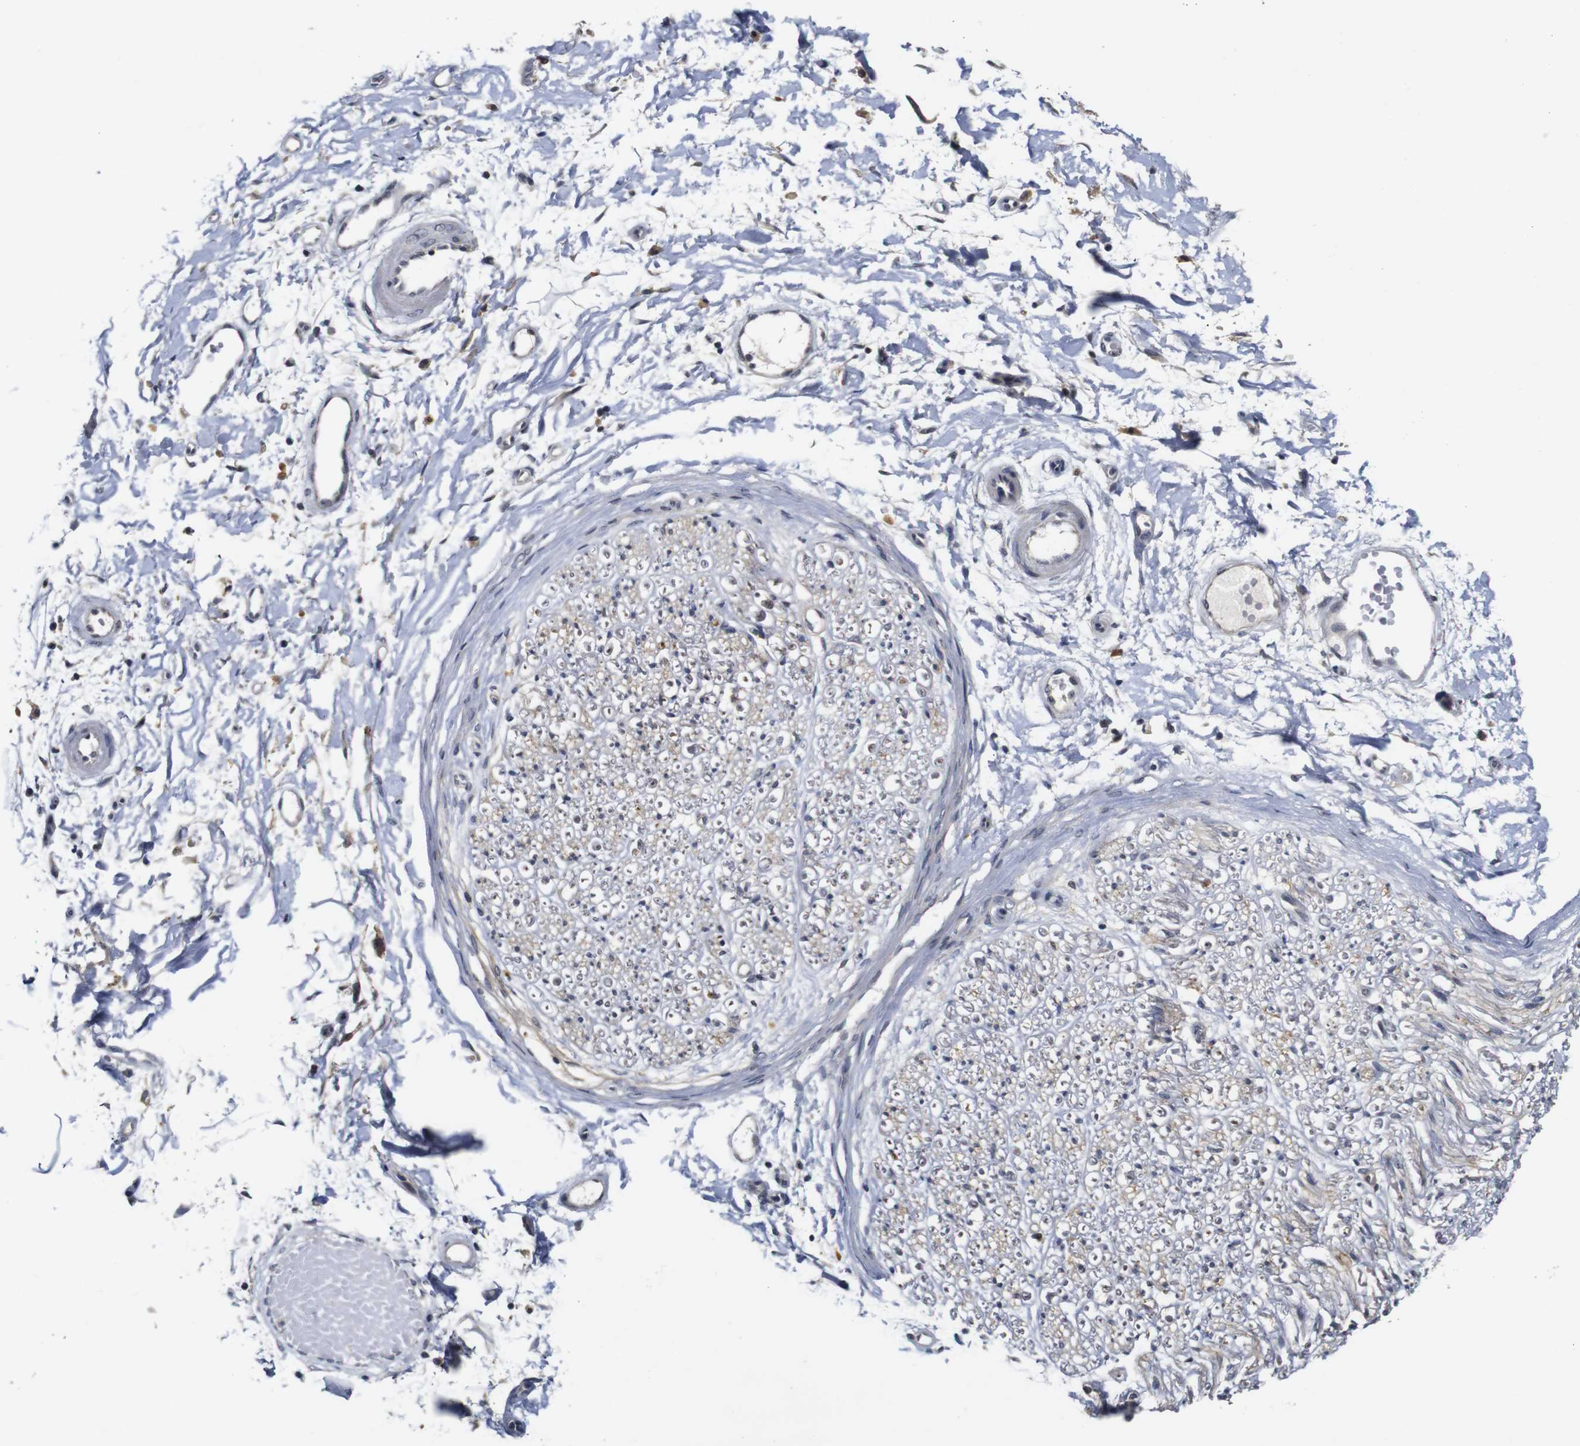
{"staining": {"intensity": "negative", "quantity": "none", "location": "none"}, "tissue": "adipose tissue", "cell_type": "Adipocytes", "image_type": "normal", "snomed": [{"axis": "morphology", "description": "Normal tissue, NOS"}, {"axis": "morphology", "description": "Squamous cell carcinoma, NOS"}, {"axis": "topography", "description": "Skin"}, {"axis": "topography", "description": "Peripheral nerve tissue"}], "caption": "Immunohistochemistry of benign adipose tissue demonstrates no staining in adipocytes.", "gene": "NTRK3", "patient": {"sex": "male", "age": 83}}